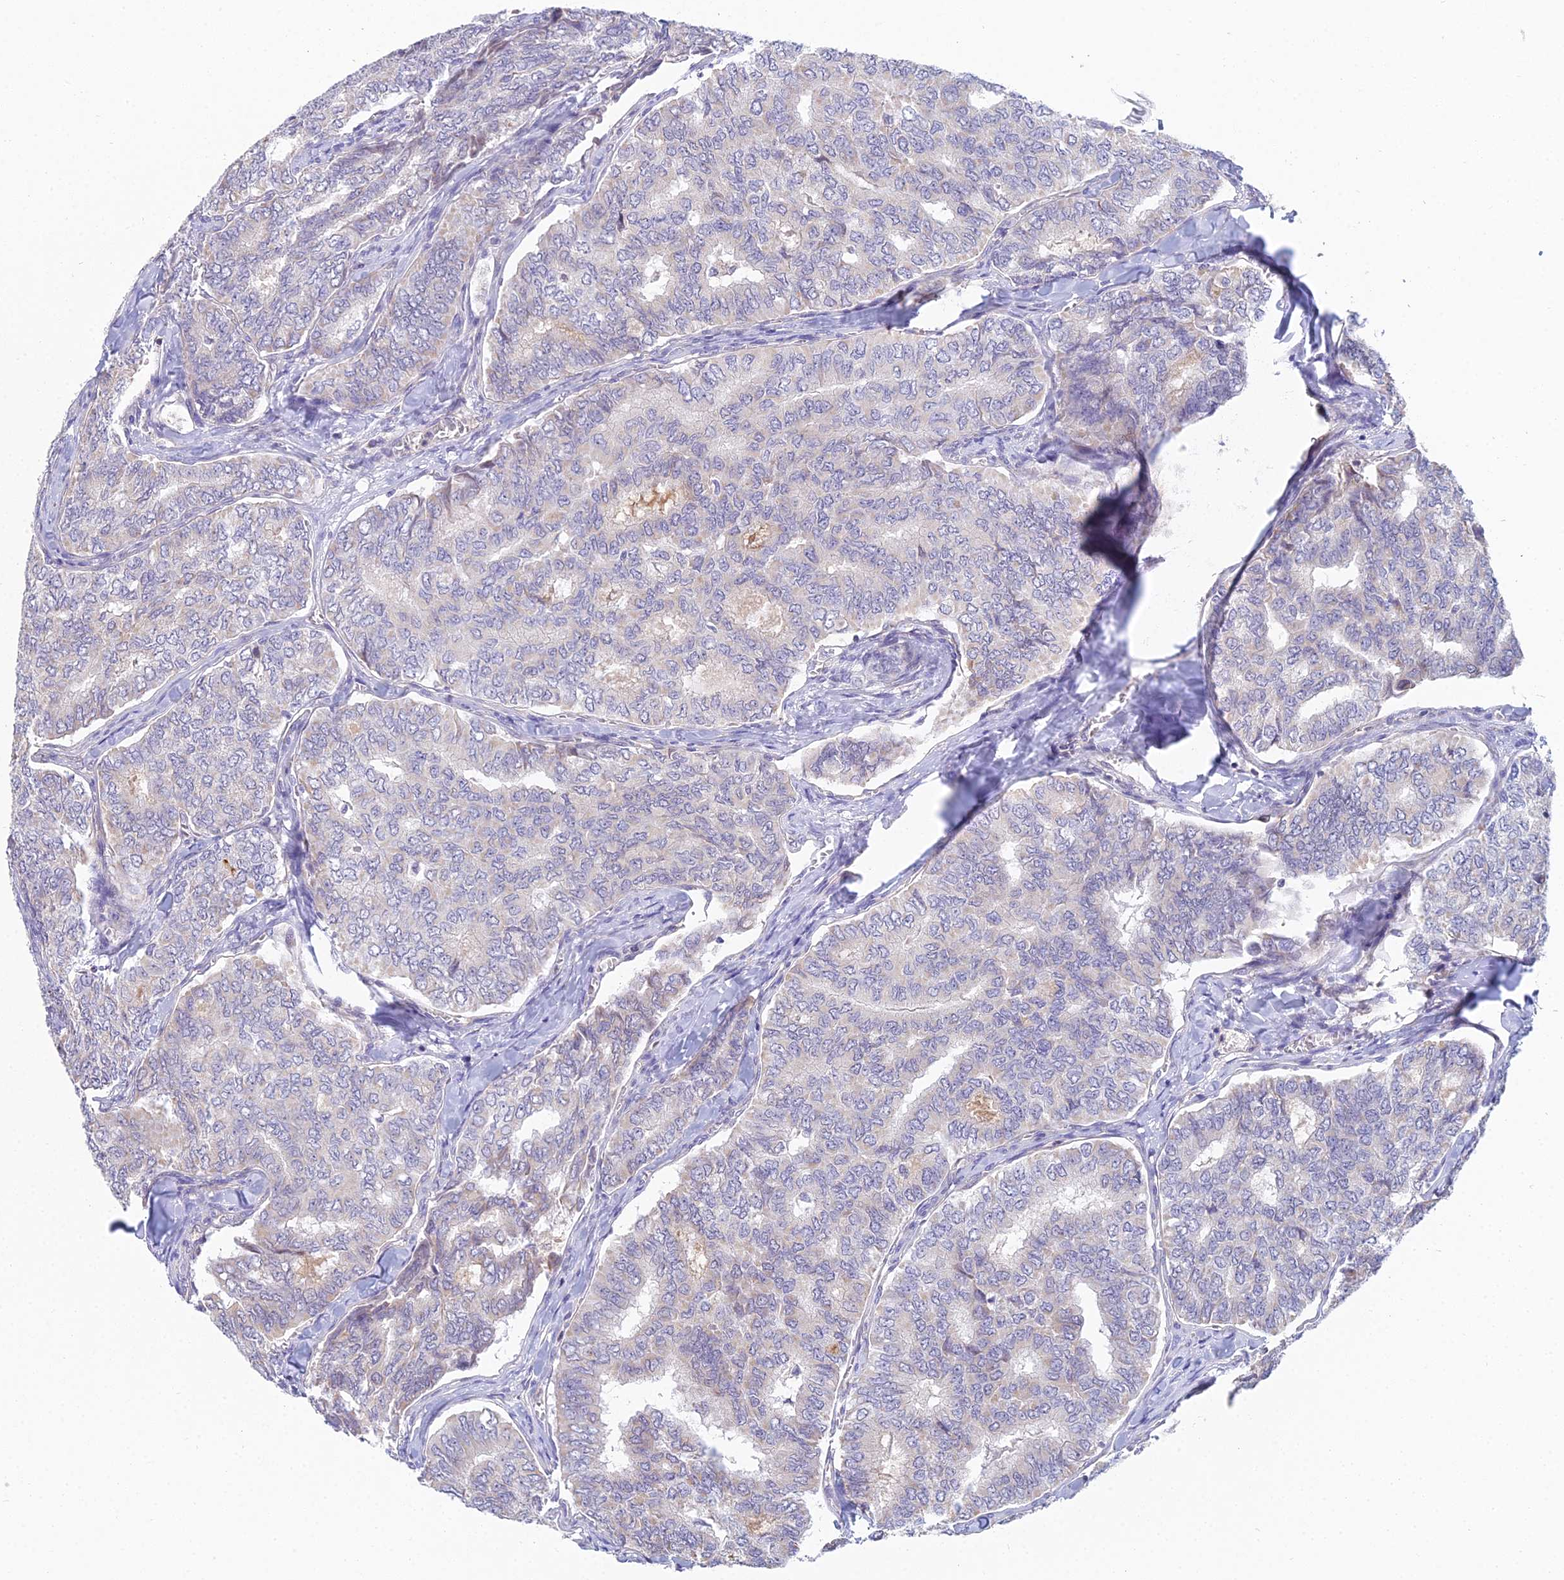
{"staining": {"intensity": "negative", "quantity": "none", "location": "none"}, "tissue": "thyroid cancer", "cell_type": "Tumor cells", "image_type": "cancer", "snomed": [{"axis": "morphology", "description": "Papillary adenocarcinoma, NOS"}, {"axis": "topography", "description": "Thyroid gland"}], "caption": "DAB (3,3'-diaminobenzidine) immunohistochemical staining of human thyroid cancer exhibits no significant positivity in tumor cells.", "gene": "CFAP206", "patient": {"sex": "female", "age": 35}}